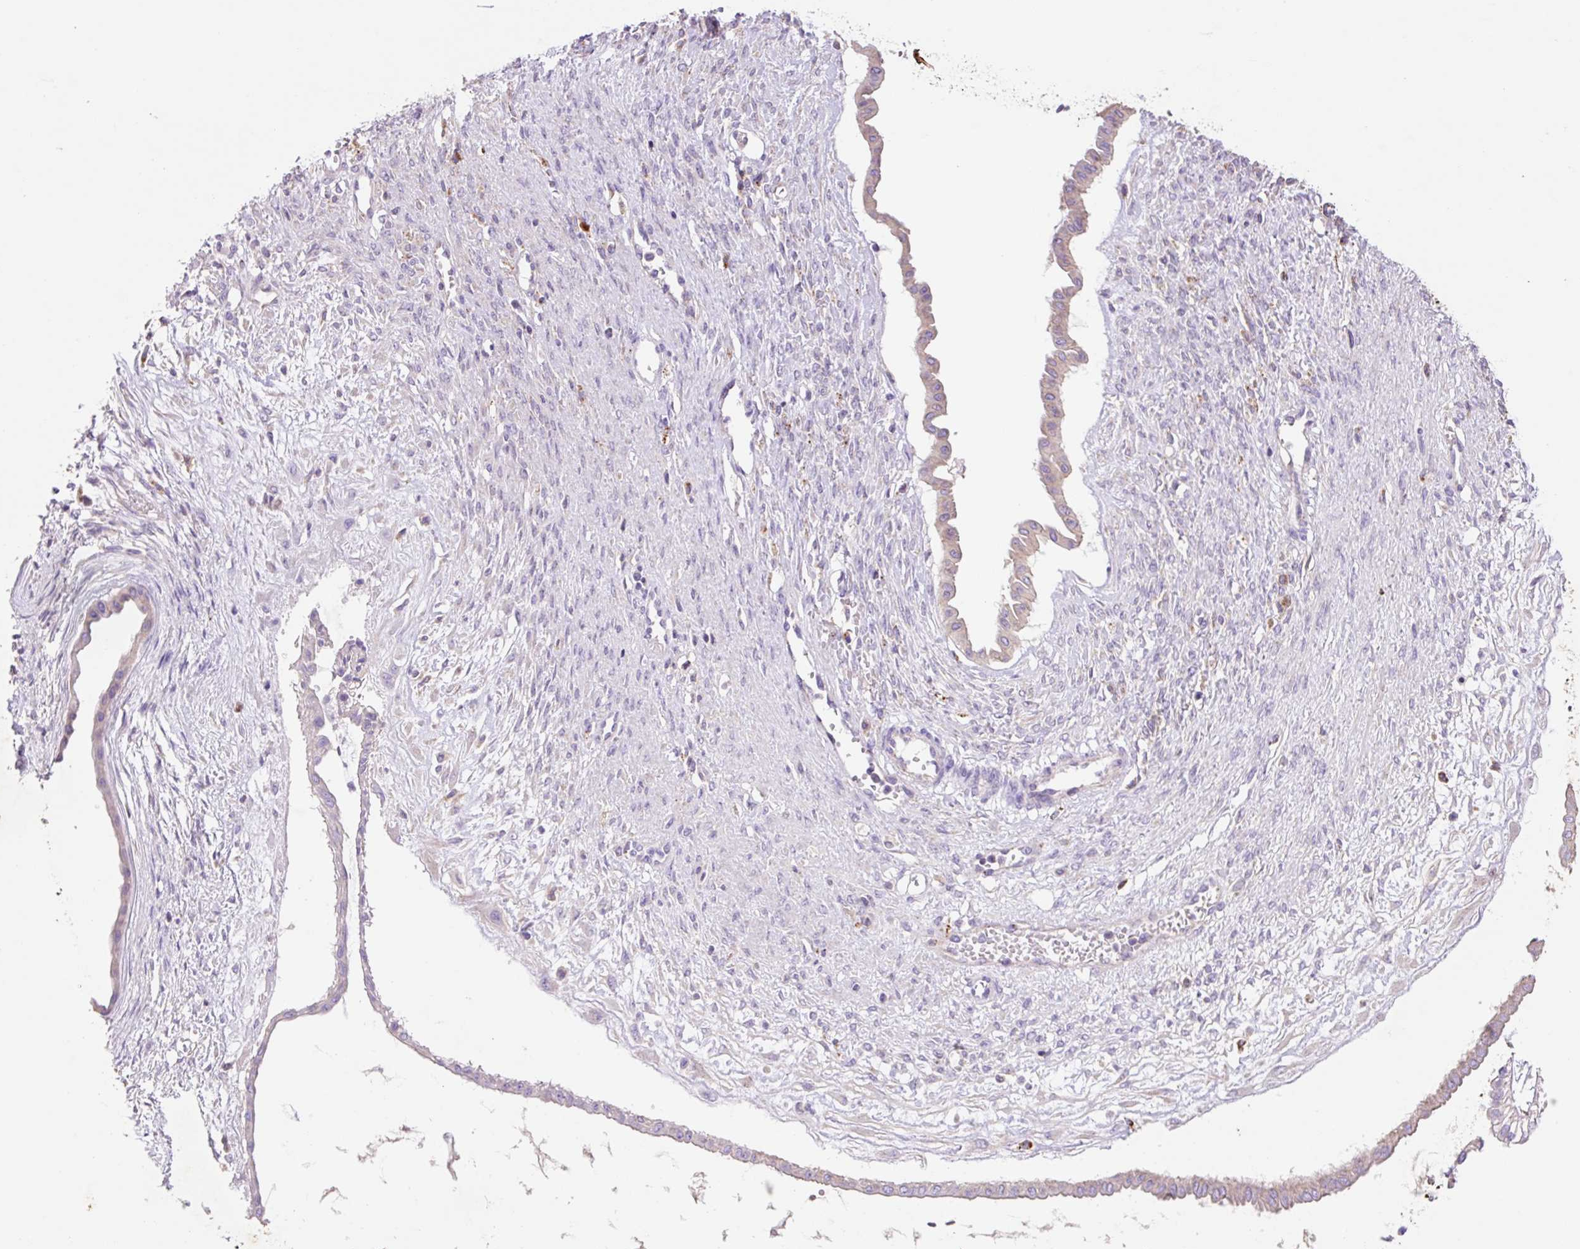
{"staining": {"intensity": "weak", "quantity": "<25%", "location": "cytoplasmic/membranous"}, "tissue": "ovarian cancer", "cell_type": "Tumor cells", "image_type": "cancer", "snomed": [{"axis": "morphology", "description": "Cystadenocarcinoma, mucinous, NOS"}, {"axis": "topography", "description": "Ovary"}], "caption": "Immunohistochemical staining of human ovarian cancer displays no significant positivity in tumor cells.", "gene": "HEXA", "patient": {"sex": "female", "age": 73}}